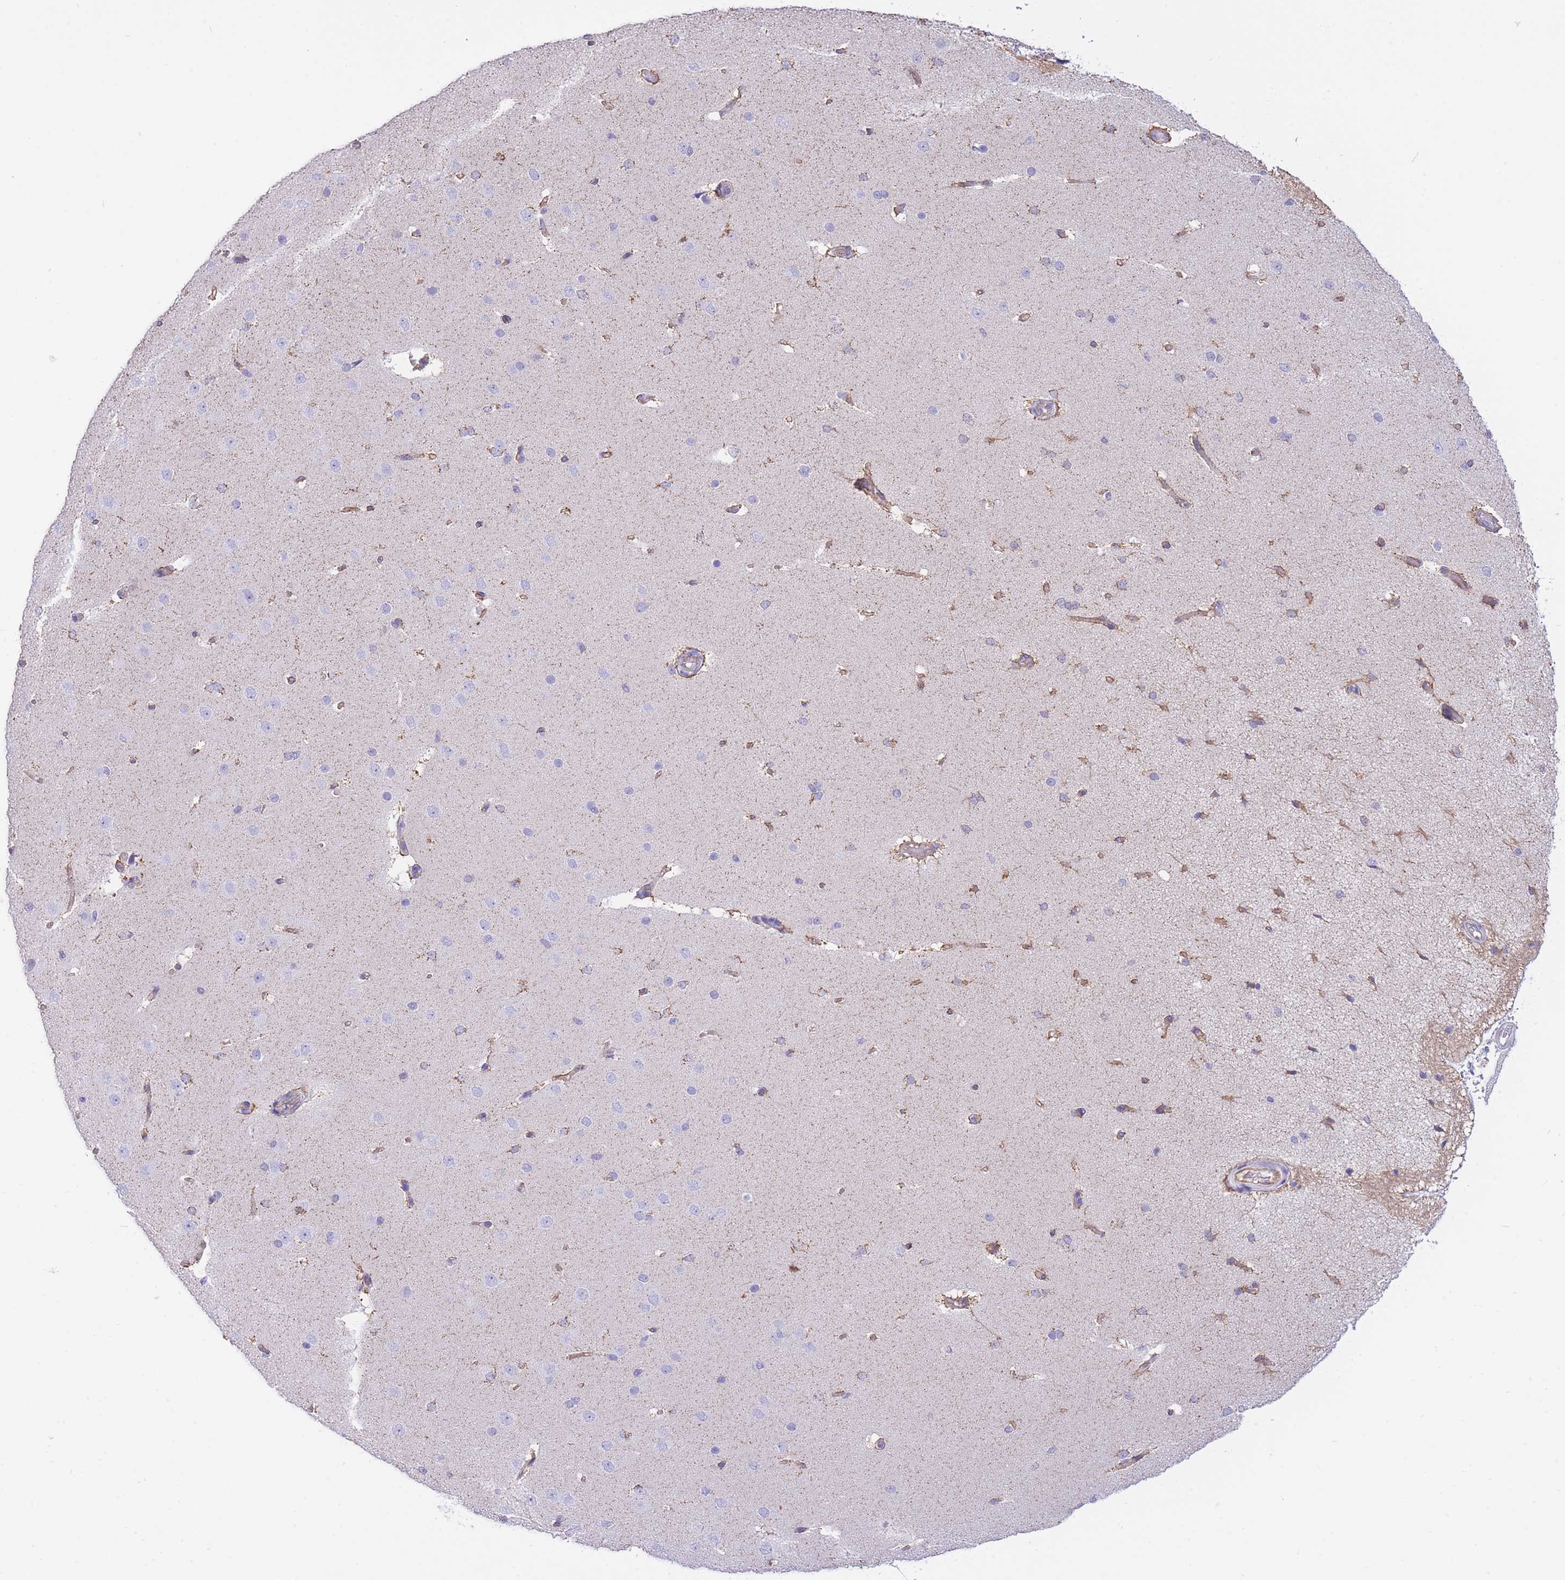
{"staining": {"intensity": "weak", "quantity": "25%-75%", "location": "cytoplasmic/membranous"}, "tissue": "cerebral cortex", "cell_type": "Endothelial cells", "image_type": "normal", "snomed": [{"axis": "morphology", "description": "Normal tissue, NOS"}, {"axis": "morphology", "description": "Inflammation, NOS"}, {"axis": "topography", "description": "Cerebral cortex"}], "caption": "This photomicrograph shows normal cerebral cortex stained with immunohistochemistry (IHC) to label a protein in brown. The cytoplasmic/membranous of endothelial cells show weak positivity for the protein. Nuclei are counter-stained blue.", "gene": "PGM1", "patient": {"sex": "male", "age": 6}}